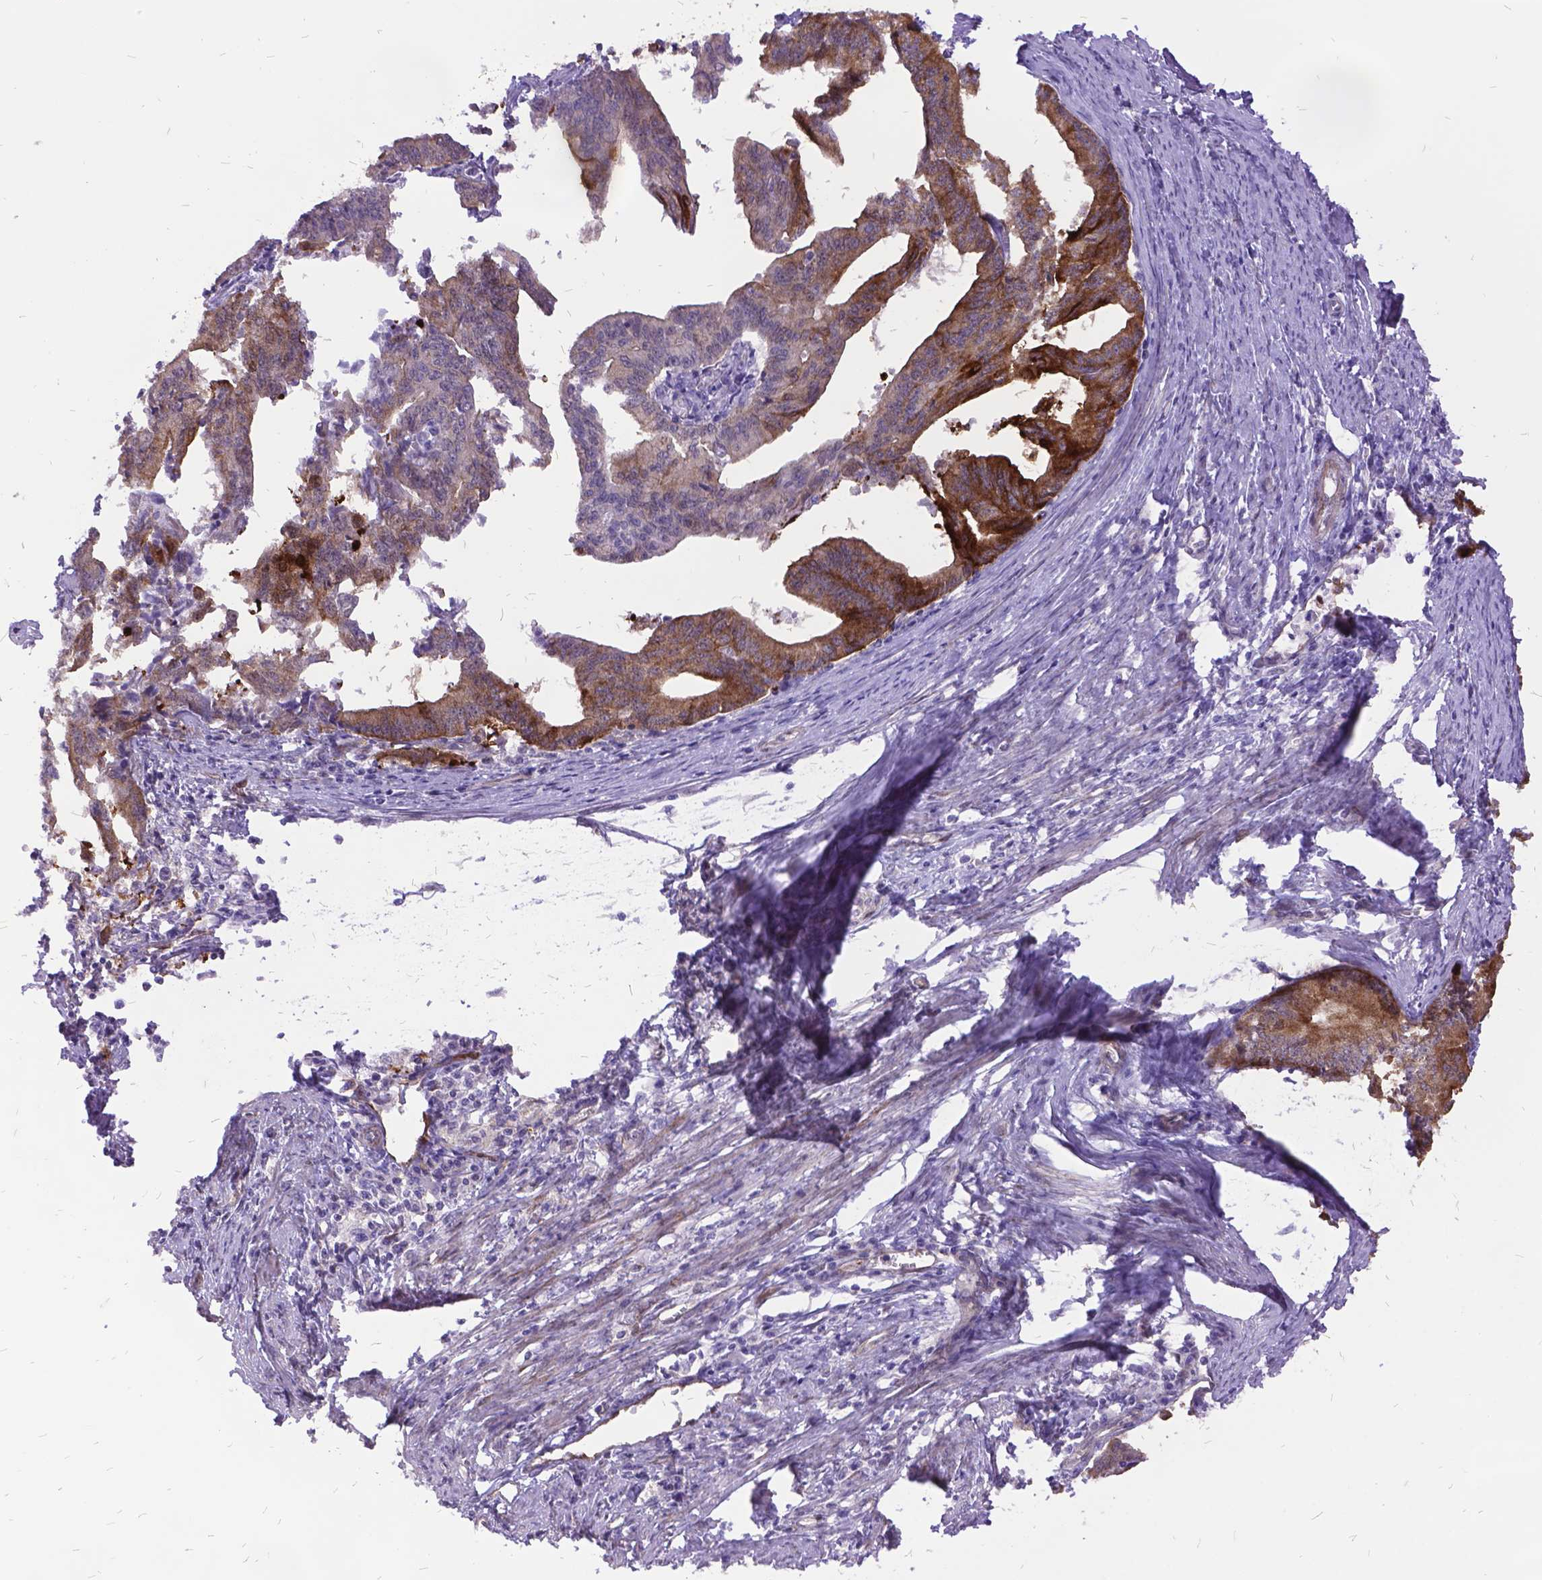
{"staining": {"intensity": "moderate", "quantity": ">75%", "location": "cytoplasmic/membranous"}, "tissue": "endometrial cancer", "cell_type": "Tumor cells", "image_type": "cancer", "snomed": [{"axis": "morphology", "description": "Adenocarcinoma, NOS"}, {"axis": "topography", "description": "Endometrium"}], "caption": "This is an image of immunohistochemistry (IHC) staining of adenocarcinoma (endometrial), which shows moderate expression in the cytoplasmic/membranous of tumor cells.", "gene": "GRB7", "patient": {"sex": "female", "age": 65}}